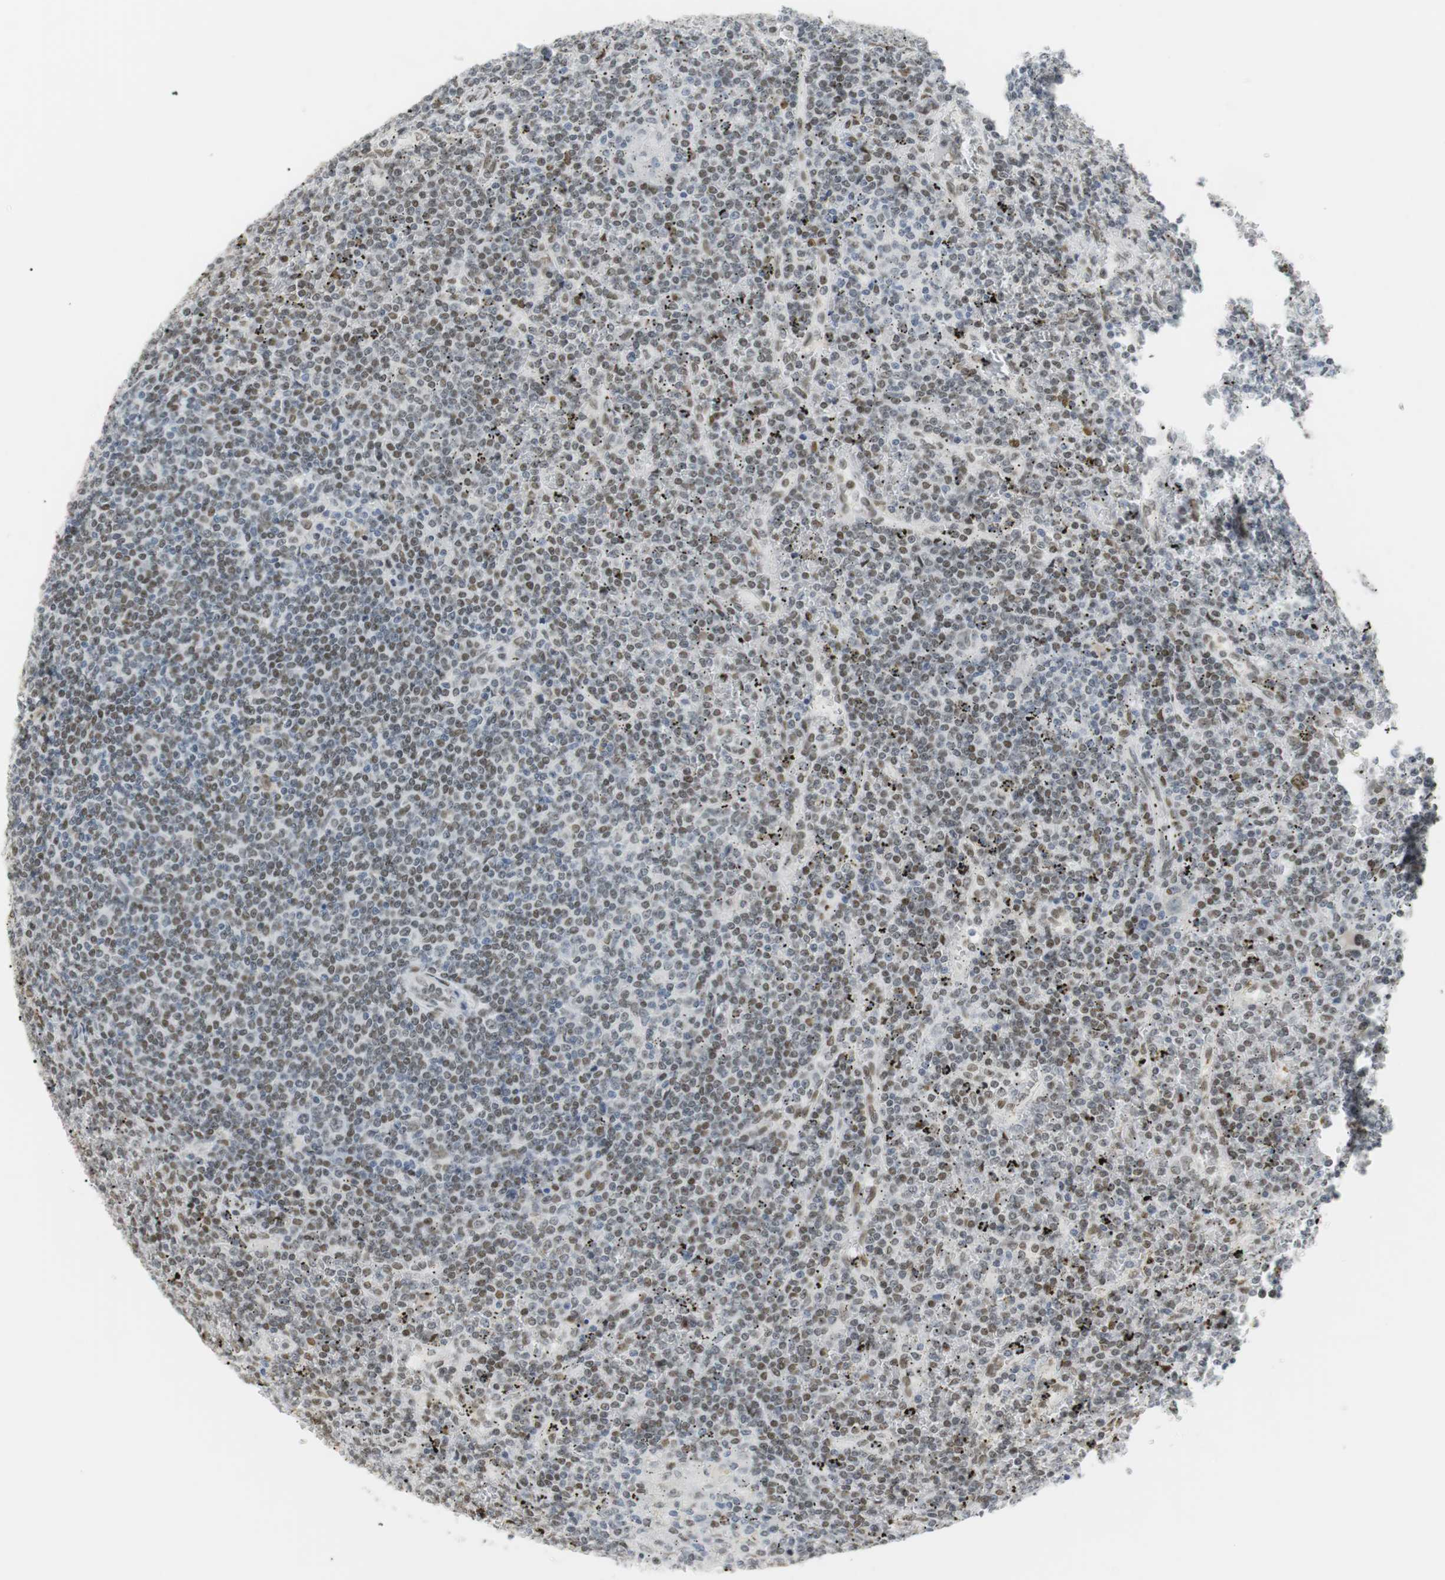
{"staining": {"intensity": "moderate", "quantity": "25%-75%", "location": "nuclear"}, "tissue": "lymphoma", "cell_type": "Tumor cells", "image_type": "cancer", "snomed": [{"axis": "morphology", "description": "Malignant lymphoma, non-Hodgkin's type, Low grade"}, {"axis": "topography", "description": "Spleen"}], "caption": "There is medium levels of moderate nuclear expression in tumor cells of lymphoma, as demonstrated by immunohistochemical staining (brown color).", "gene": "BMI1", "patient": {"sex": "female", "age": 19}}